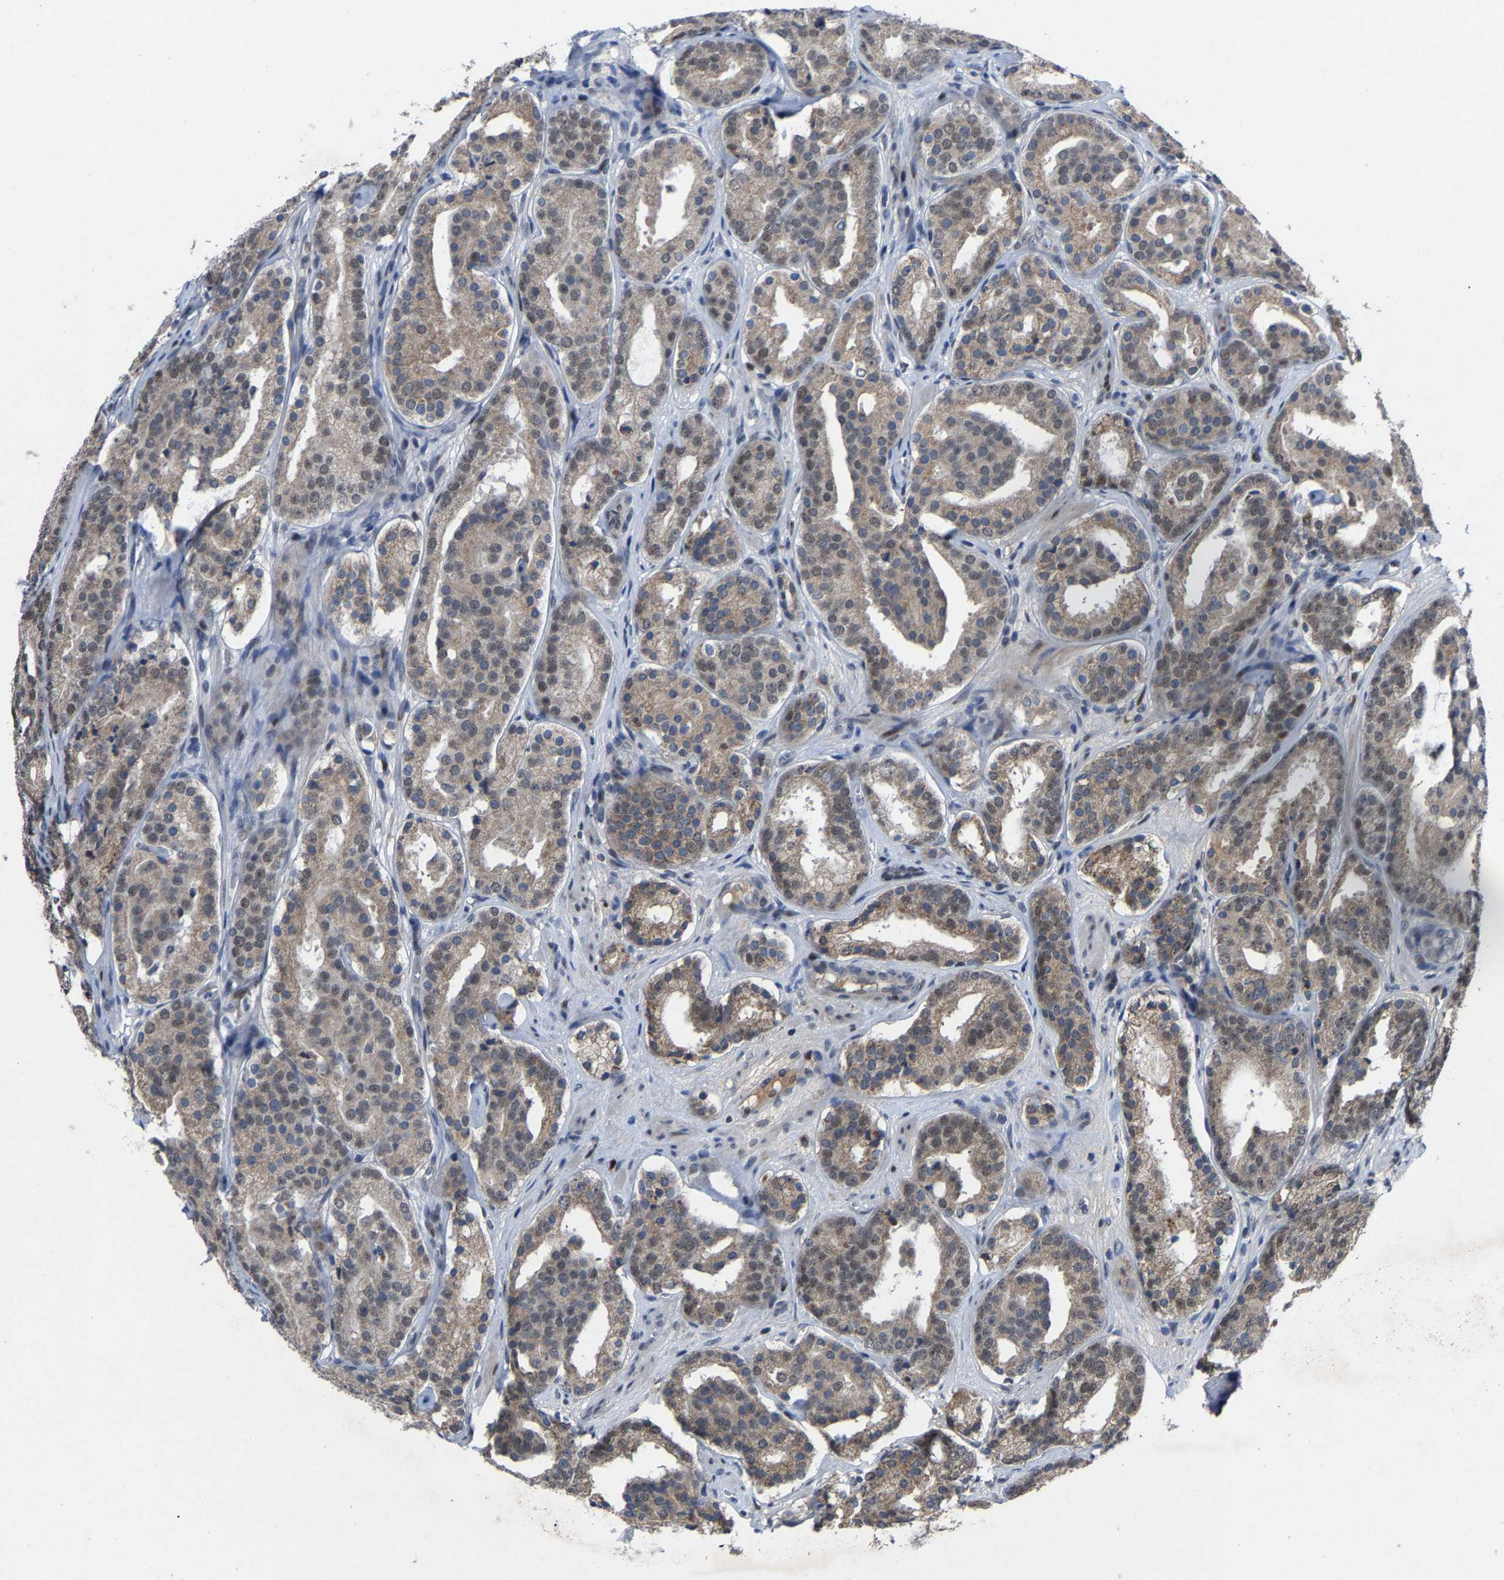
{"staining": {"intensity": "weak", "quantity": ">75%", "location": "cytoplasmic/membranous,nuclear"}, "tissue": "prostate cancer", "cell_type": "Tumor cells", "image_type": "cancer", "snomed": [{"axis": "morphology", "description": "Adenocarcinoma, Low grade"}, {"axis": "topography", "description": "Prostate"}], "caption": "Protein staining displays weak cytoplasmic/membranous and nuclear positivity in approximately >75% of tumor cells in prostate low-grade adenocarcinoma. The protein is shown in brown color, while the nuclei are stained blue.", "gene": "LSM8", "patient": {"sex": "male", "age": 69}}